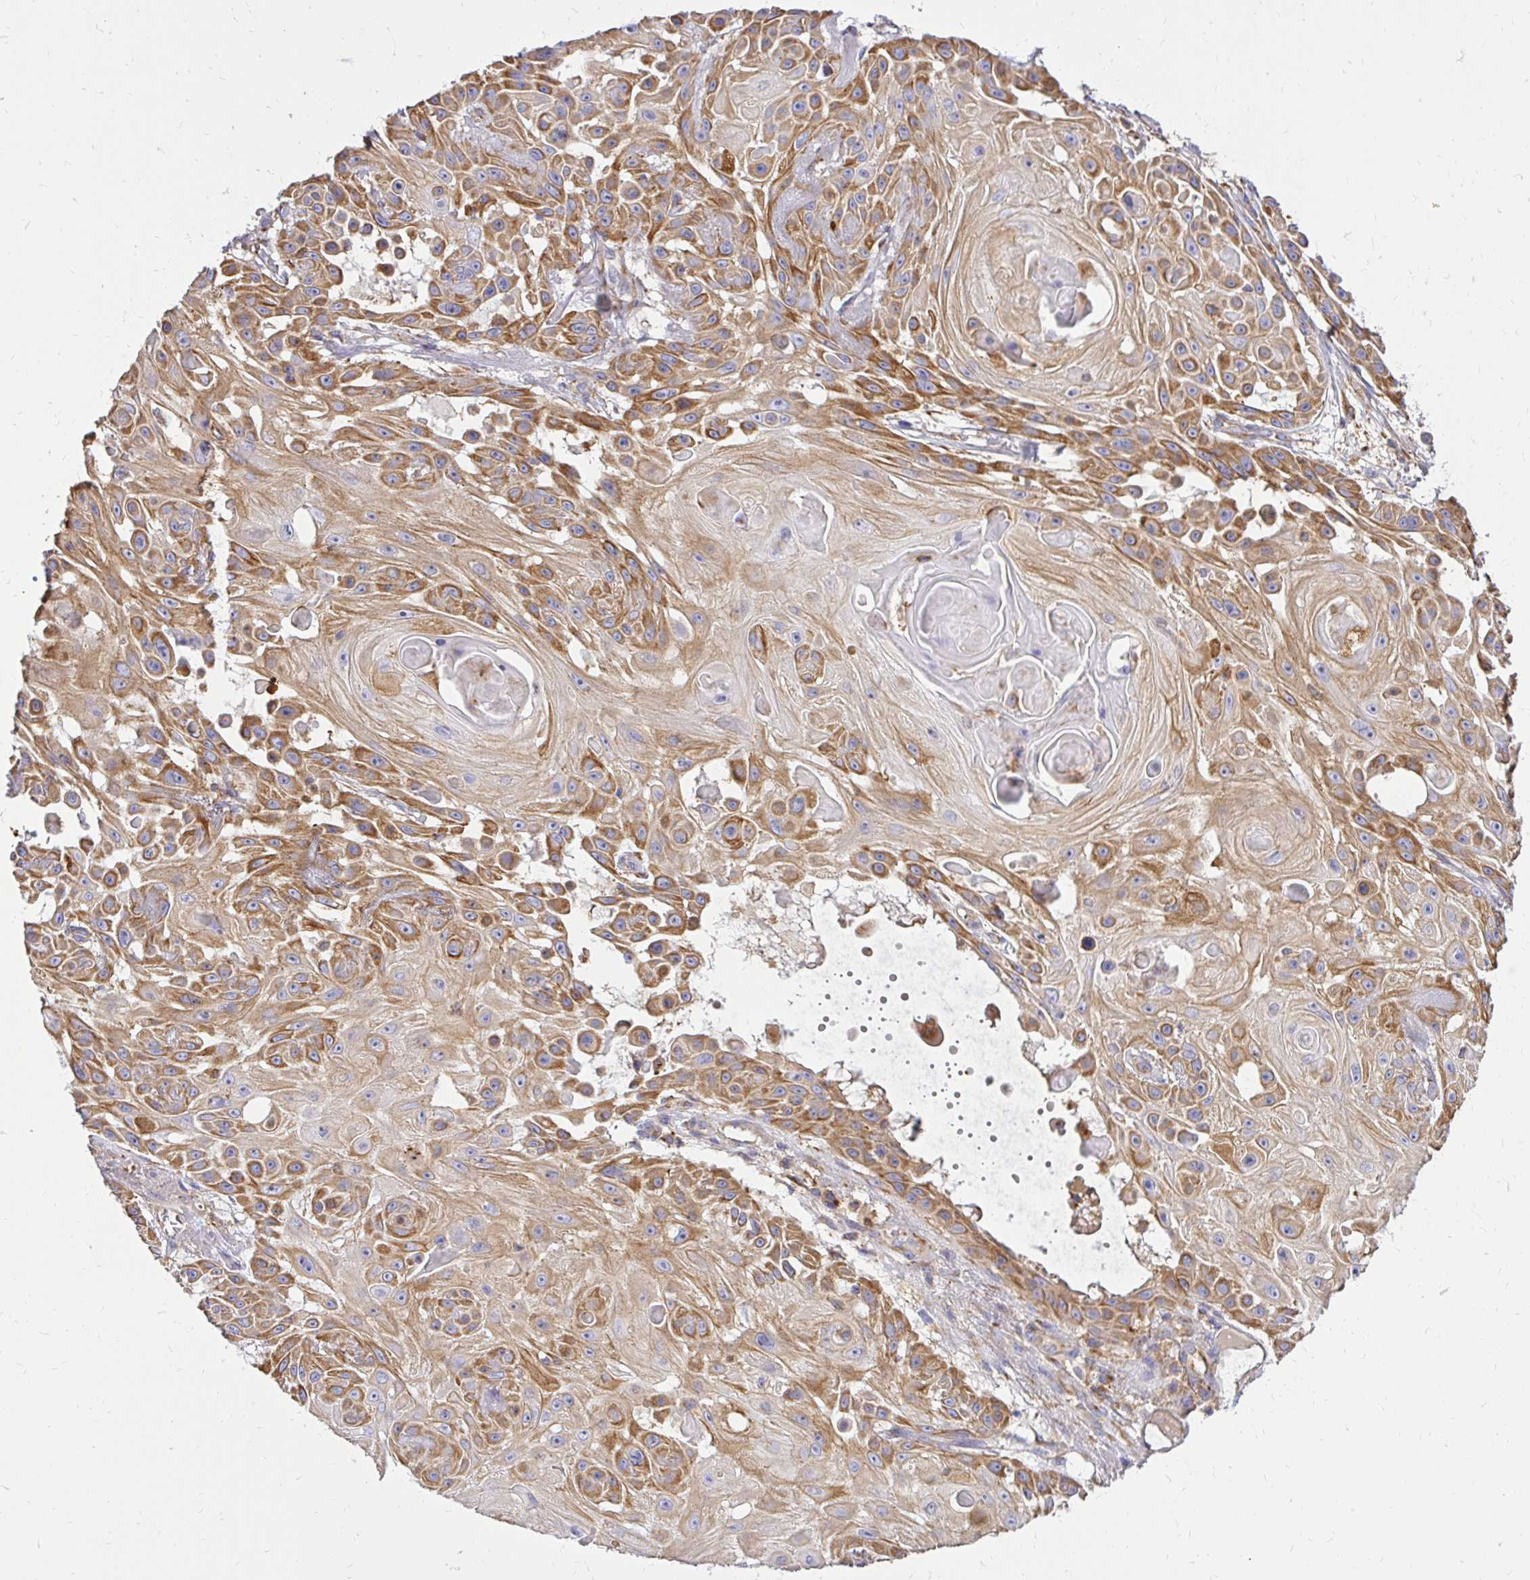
{"staining": {"intensity": "moderate", "quantity": ">75%", "location": "cytoplasmic/membranous"}, "tissue": "skin cancer", "cell_type": "Tumor cells", "image_type": "cancer", "snomed": [{"axis": "morphology", "description": "Squamous cell carcinoma, NOS"}, {"axis": "topography", "description": "Skin"}], "caption": "Skin cancer stained for a protein demonstrates moderate cytoplasmic/membranous positivity in tumor cells.", "gene": "ABCB10", "patient": {"sex": "male", "age": 91}}